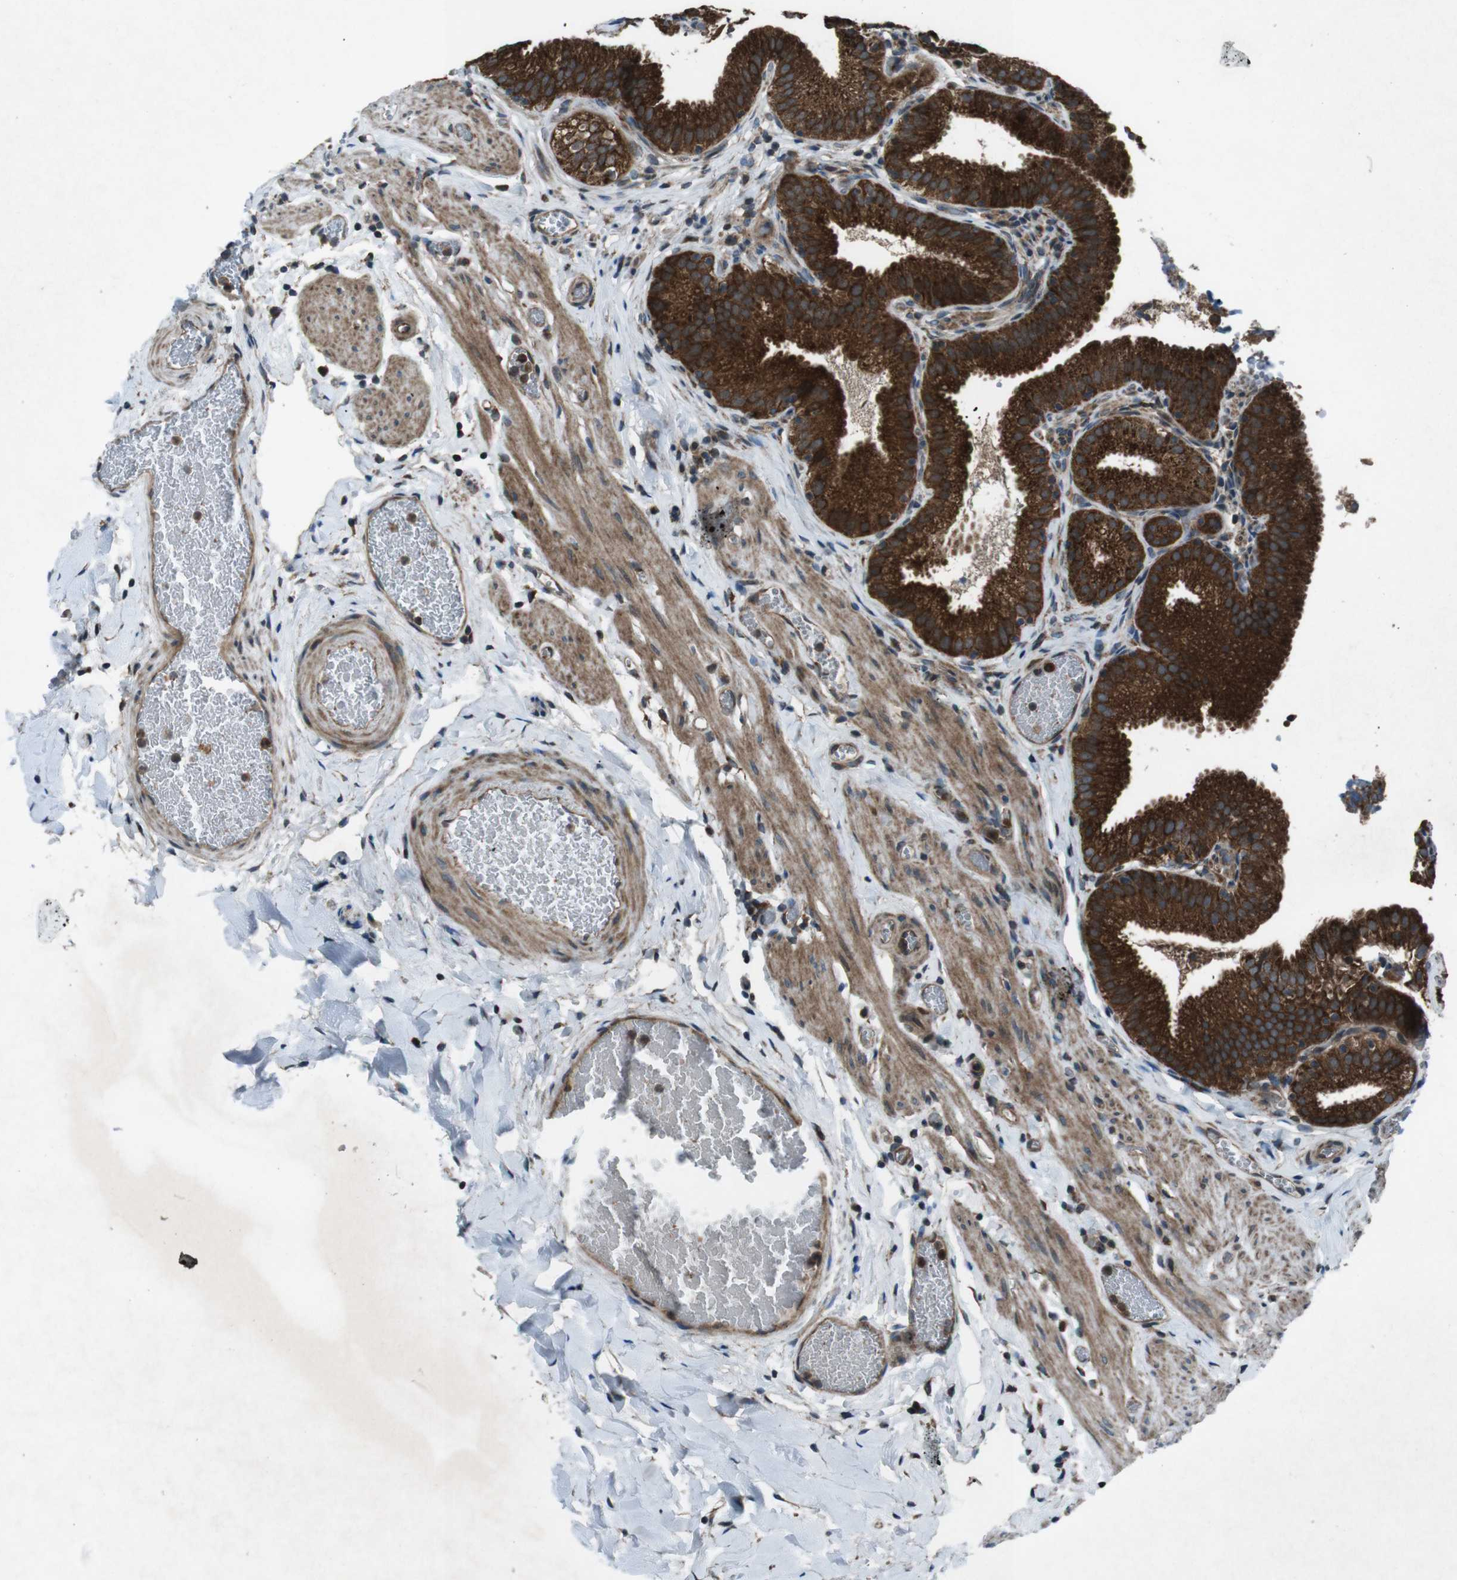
{"staining": {"intensity": "strong", "quantity": ">75%", "location": "cytoplasmic/membranous"}, "tissue": "gallbladder", "cell_type": "Glandular cells", "image_type": "normal", "snomed": [{"axis": "morphology", "description": "Normal tissue, NOS"}, {"axis": "topography", "description": "Gallbladder"}], "caption": "DAB immunohistochemical staining of normal gallbladder demonstrates strong cytoplasmic/membranous protein expression in approximately >75% of glandular cells.", "gene": "SLC27A4", "patient": {"sex": "male", "age": 54}}